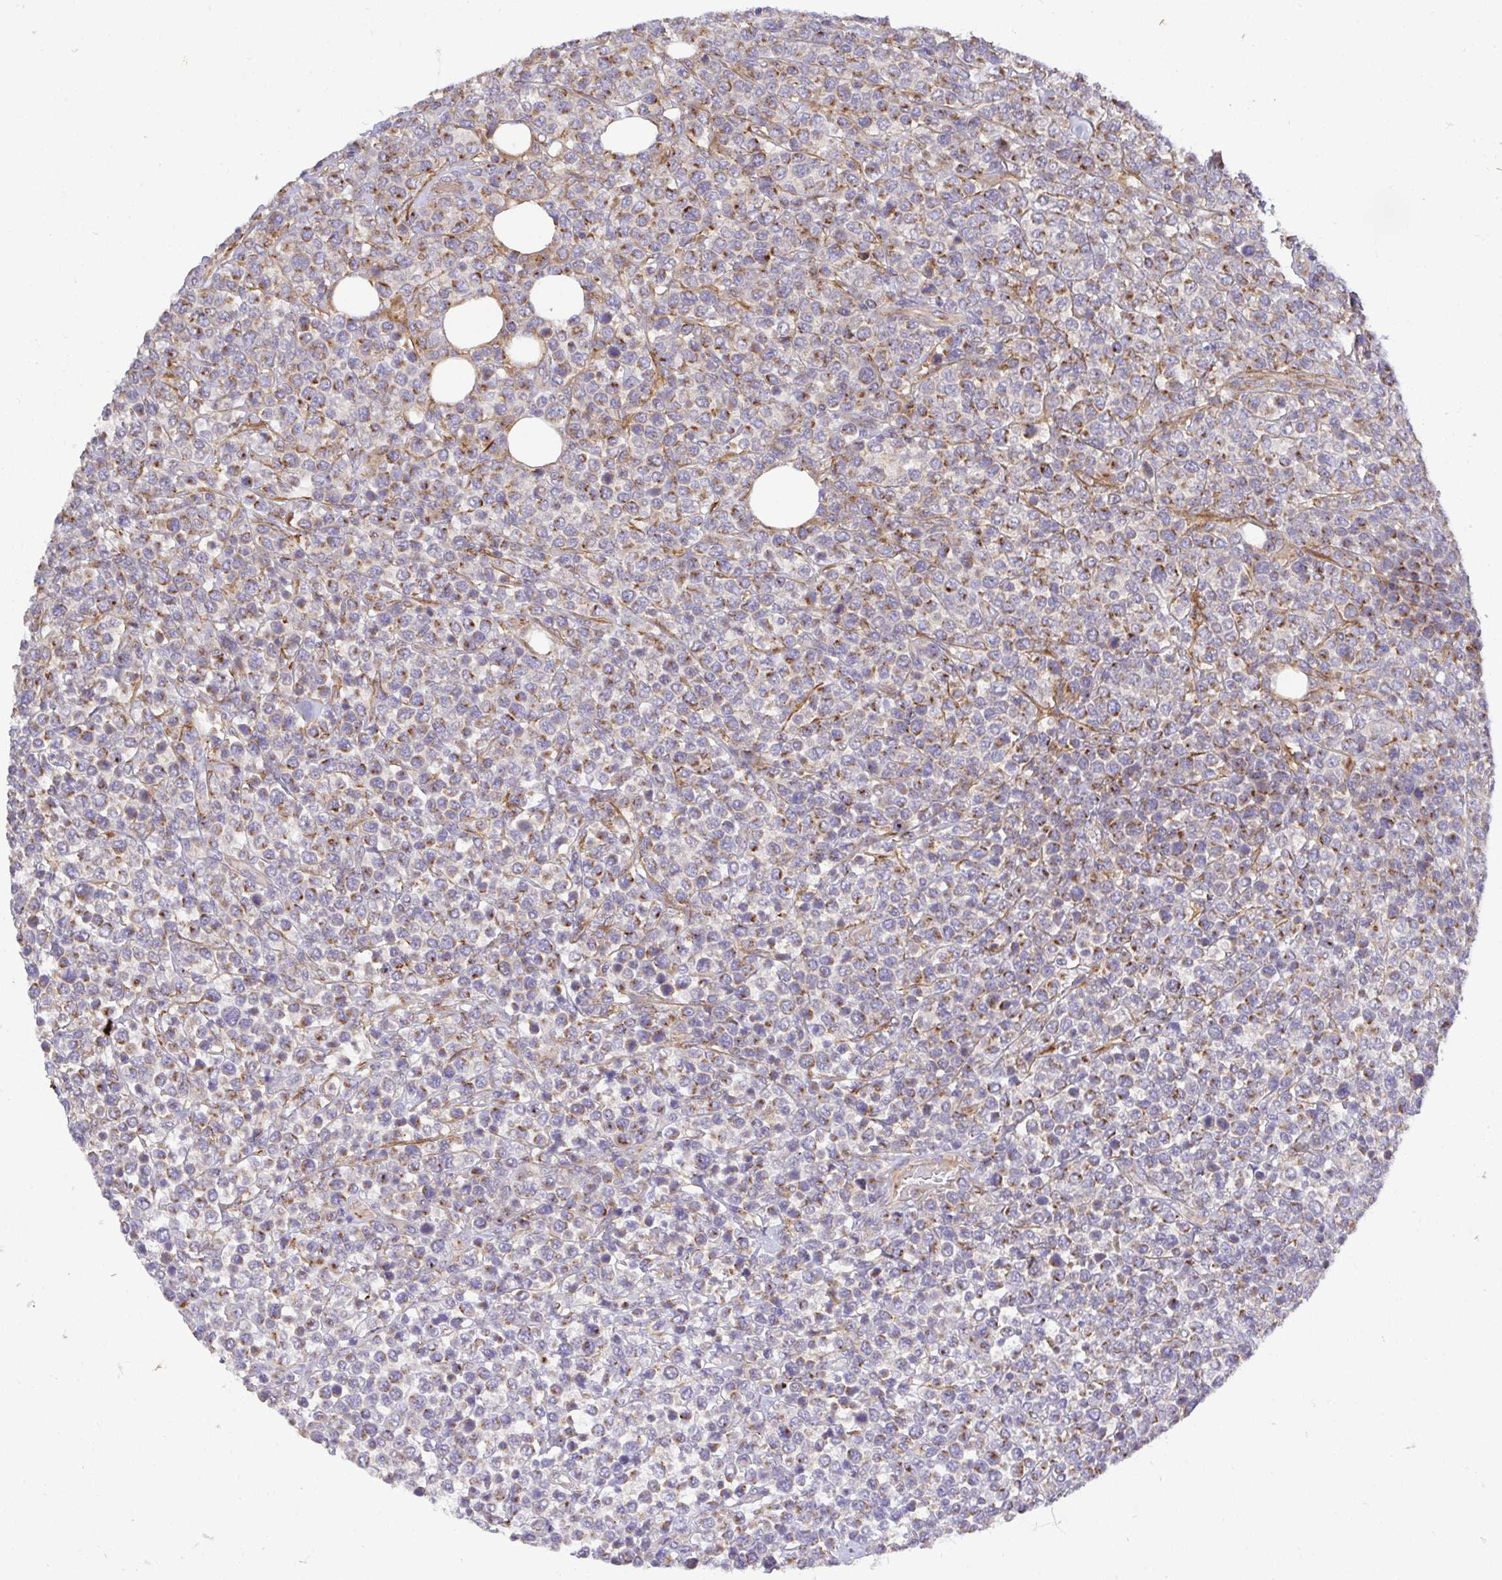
{"staining": {"intensity": "moderate", "quantity": "<25%", "location": "cytoplasmic/membranous"}, "tissue": "lymphoma", "cell_type": "Tumor cells", "image_type": "cancer", "snomed": [{"axis": "morphology", "description": "Malignant lymphoma, non-Hodgkin's type, High grade"}, {"axis": "topography", "description": "Soft tissue"}], "caption": "Lymphoma stained for a protein exhibits moderate cytoplasmic/membranous positivity in tumor cells.", "gene": "TM9SF4", "patient": {"sex": "female", "age": 56}}